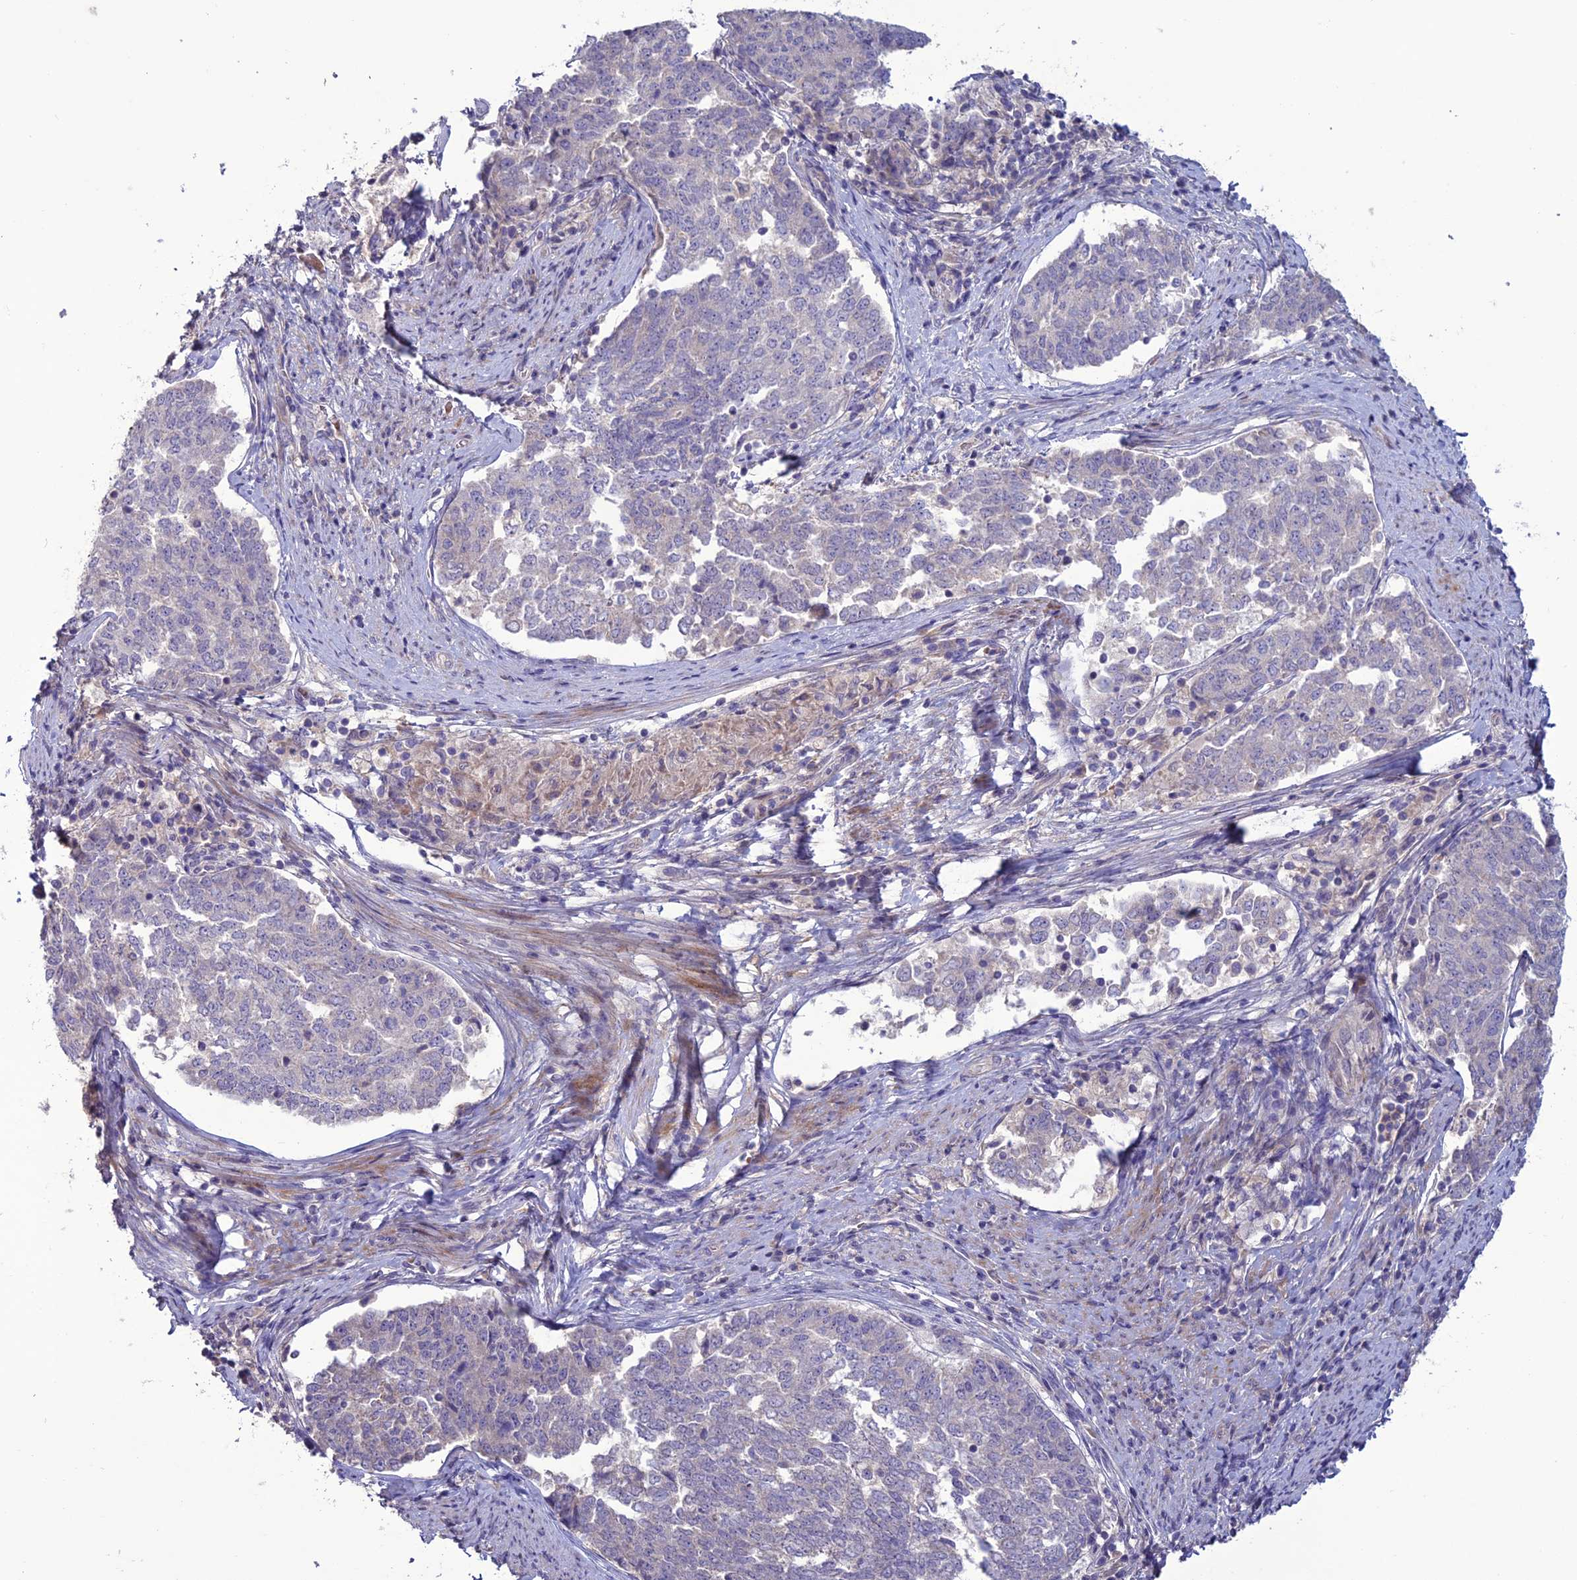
{"staining": {"intensity": "negative", "quantity": "none", "location": "none"}, "tissue": "endometrial cancer", "cell_type": "Tumor cells", "image_type": "cancer", "snomed": [{"axis": "morphology", "description": "Adenocarcinoma, NOS"}, {"axis": "topography", "description": "Endometrium"}], "caption": "DAB (3,3'-diaminobenzidine) immunohistochemical staining of human endometrial cancer reveals no significant positivity in tumor cells. (DAB (3,3'-diaminobenzidine) immunohistochemistry visualized using brightfield microscopy, high magnification).", "gene": "C2orf76", "patient": {"sex": "female", "age": 80}}